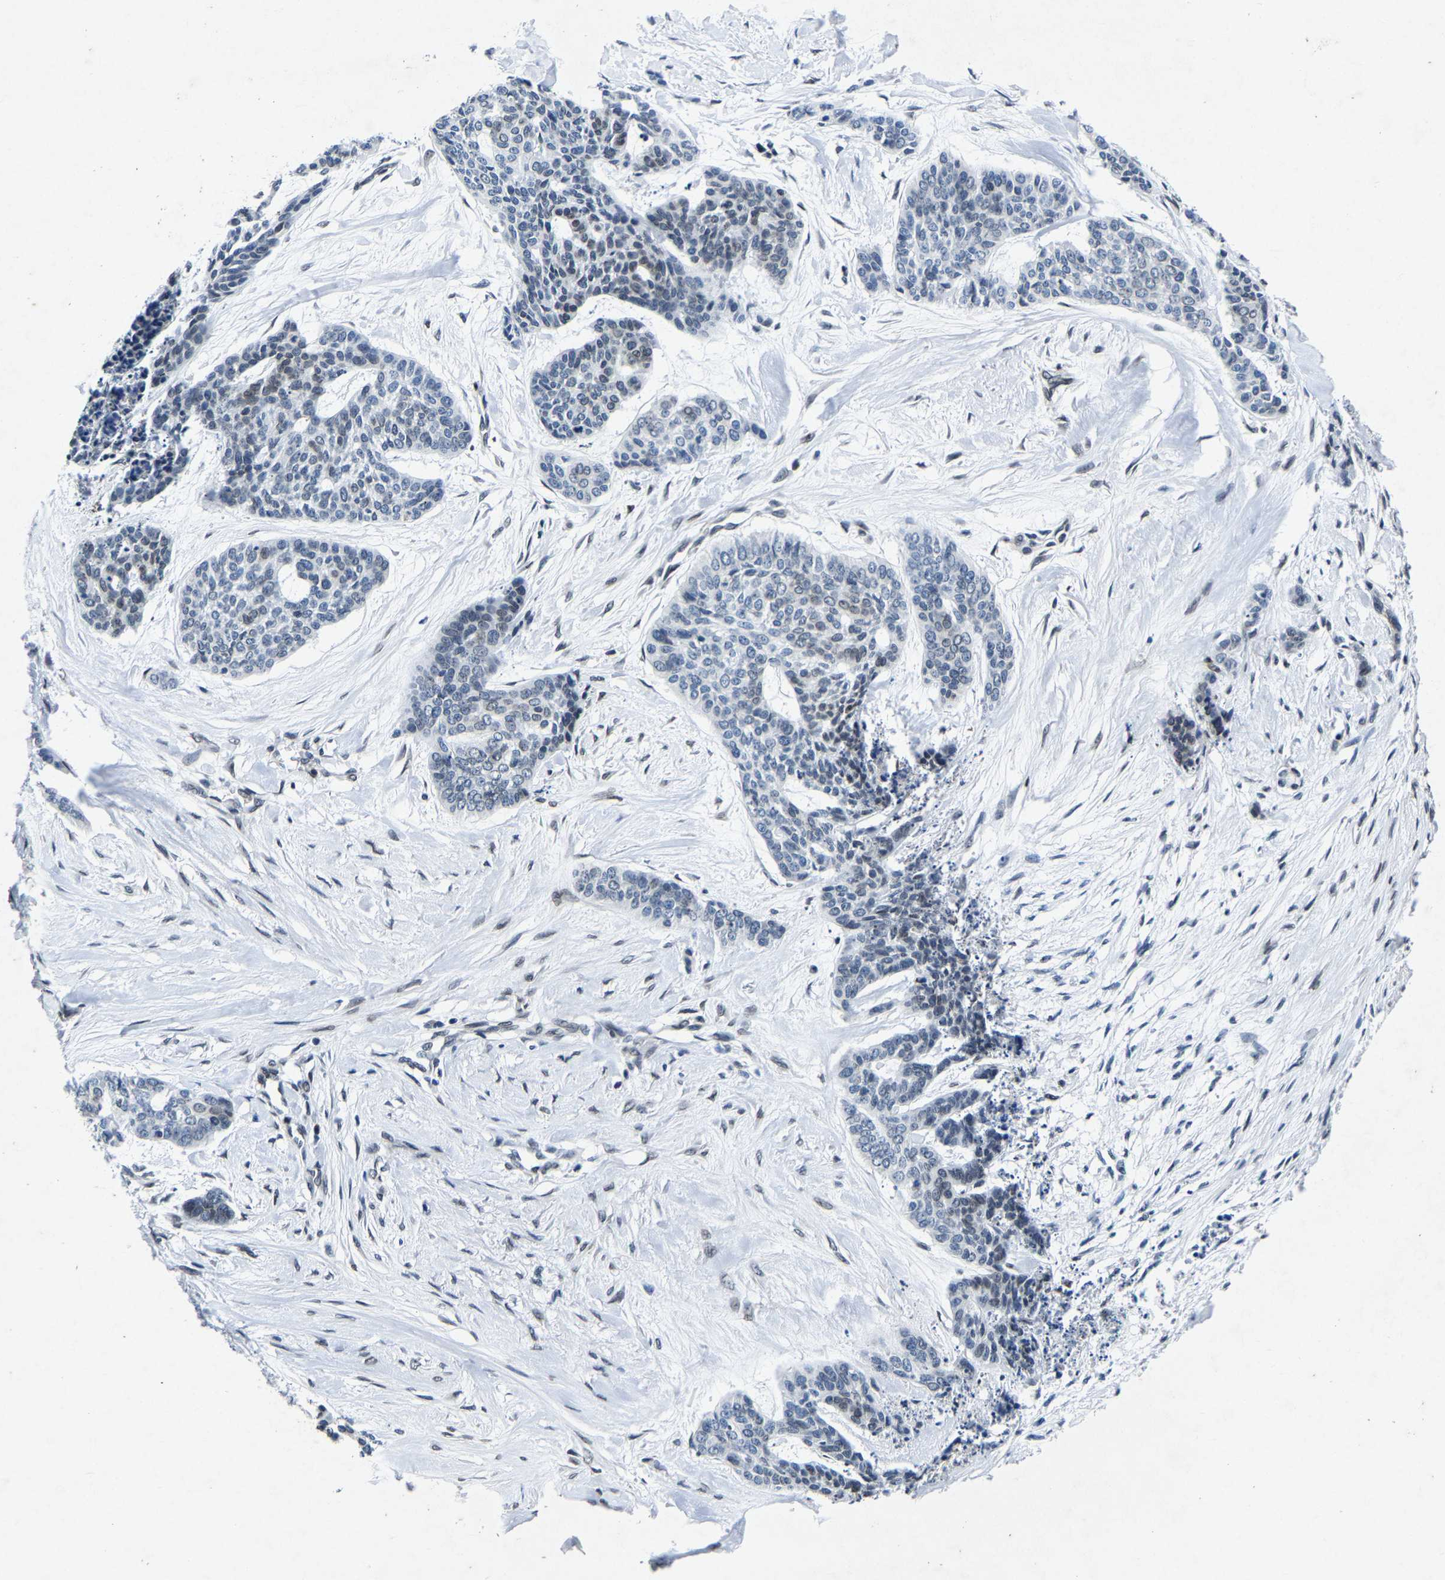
{"staining": {"intensity": "negative", "quantity": "none", "location": "none"}, "tissue": "skin cancer", "cell_type": "Tumor cells", "image_type": "cancer", "snomed": [{"axis": "morphology", "description": "Basal cell carcinoma"}, {"axis": "topography", "description": "Skin"}], "caption": "Tumor cells show no significant protein staining in skin cancer. Brightfield microscopy of IHC stained with DAB (brown) and hematoxylin (blue), captured at high magnification.", "gene": "UBN2", "patient": {"sex": "female", "age": 64}}